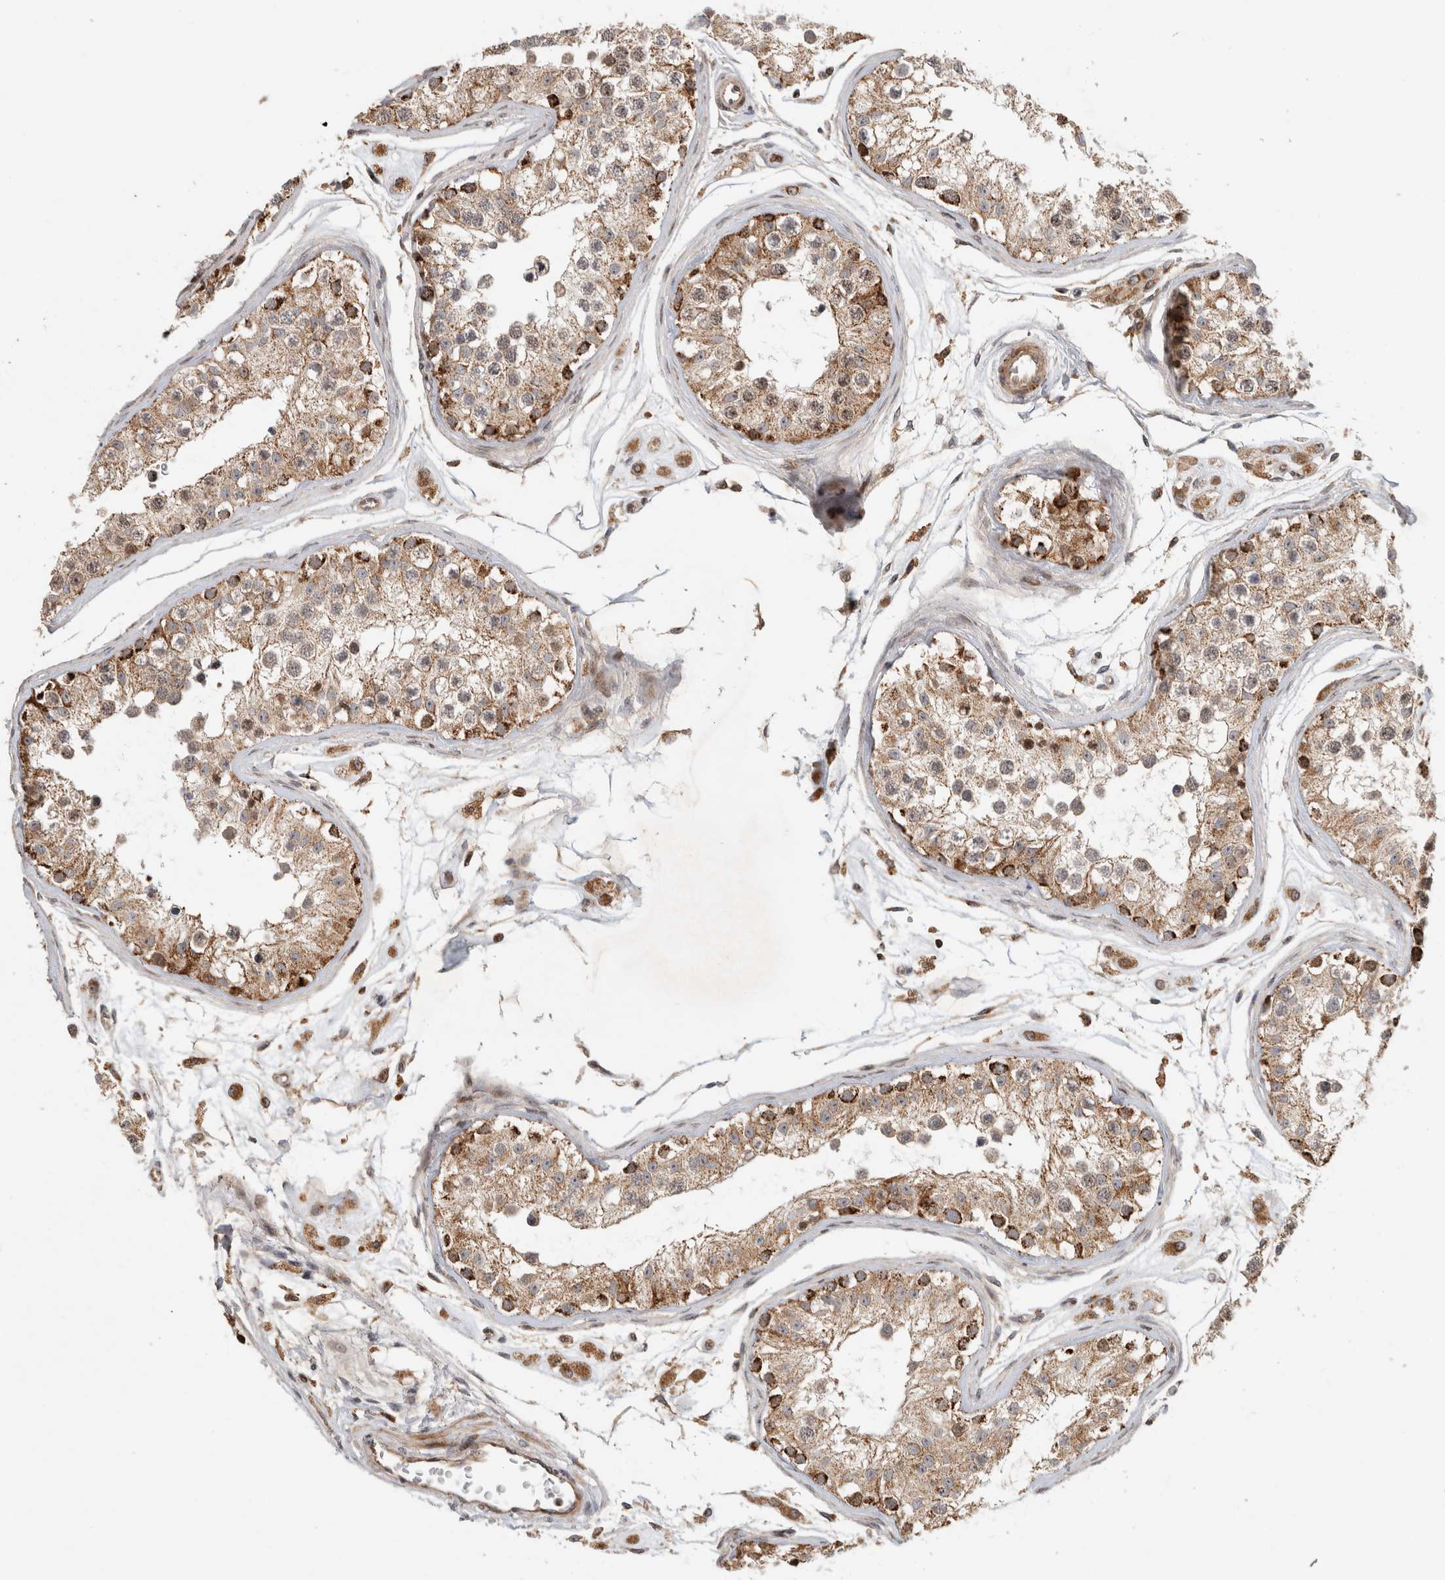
{"staining": {"intensity": "moderate", "quantity": ">75%", "location": "cytoplasmic/membranous,nuclear"}, "tissue": "testis", "cell_type": "Cells in seminiferous ducts", "image_type": "normal", "snomed": [{"axis": "morphology", "description": "Normal tissue, NOS"}, {"axis": "morphology", "description": "Adenocarcinoma, metastatic, NOS"}, {"axis": "topography", "description": "Testis"}], "caption": "Protein staining exhibits moderate cytoplasmic/membranous,nuclear positivity in approximately >75% of cells in seminiferous ducts in benign testis. The staining is performed using DAB brown chromogen to label protein expression. The nuclei are counter-stained blue using hematoxylin.", "gene": "INSRR", "patient": {"sex": "male", "age": 26}}